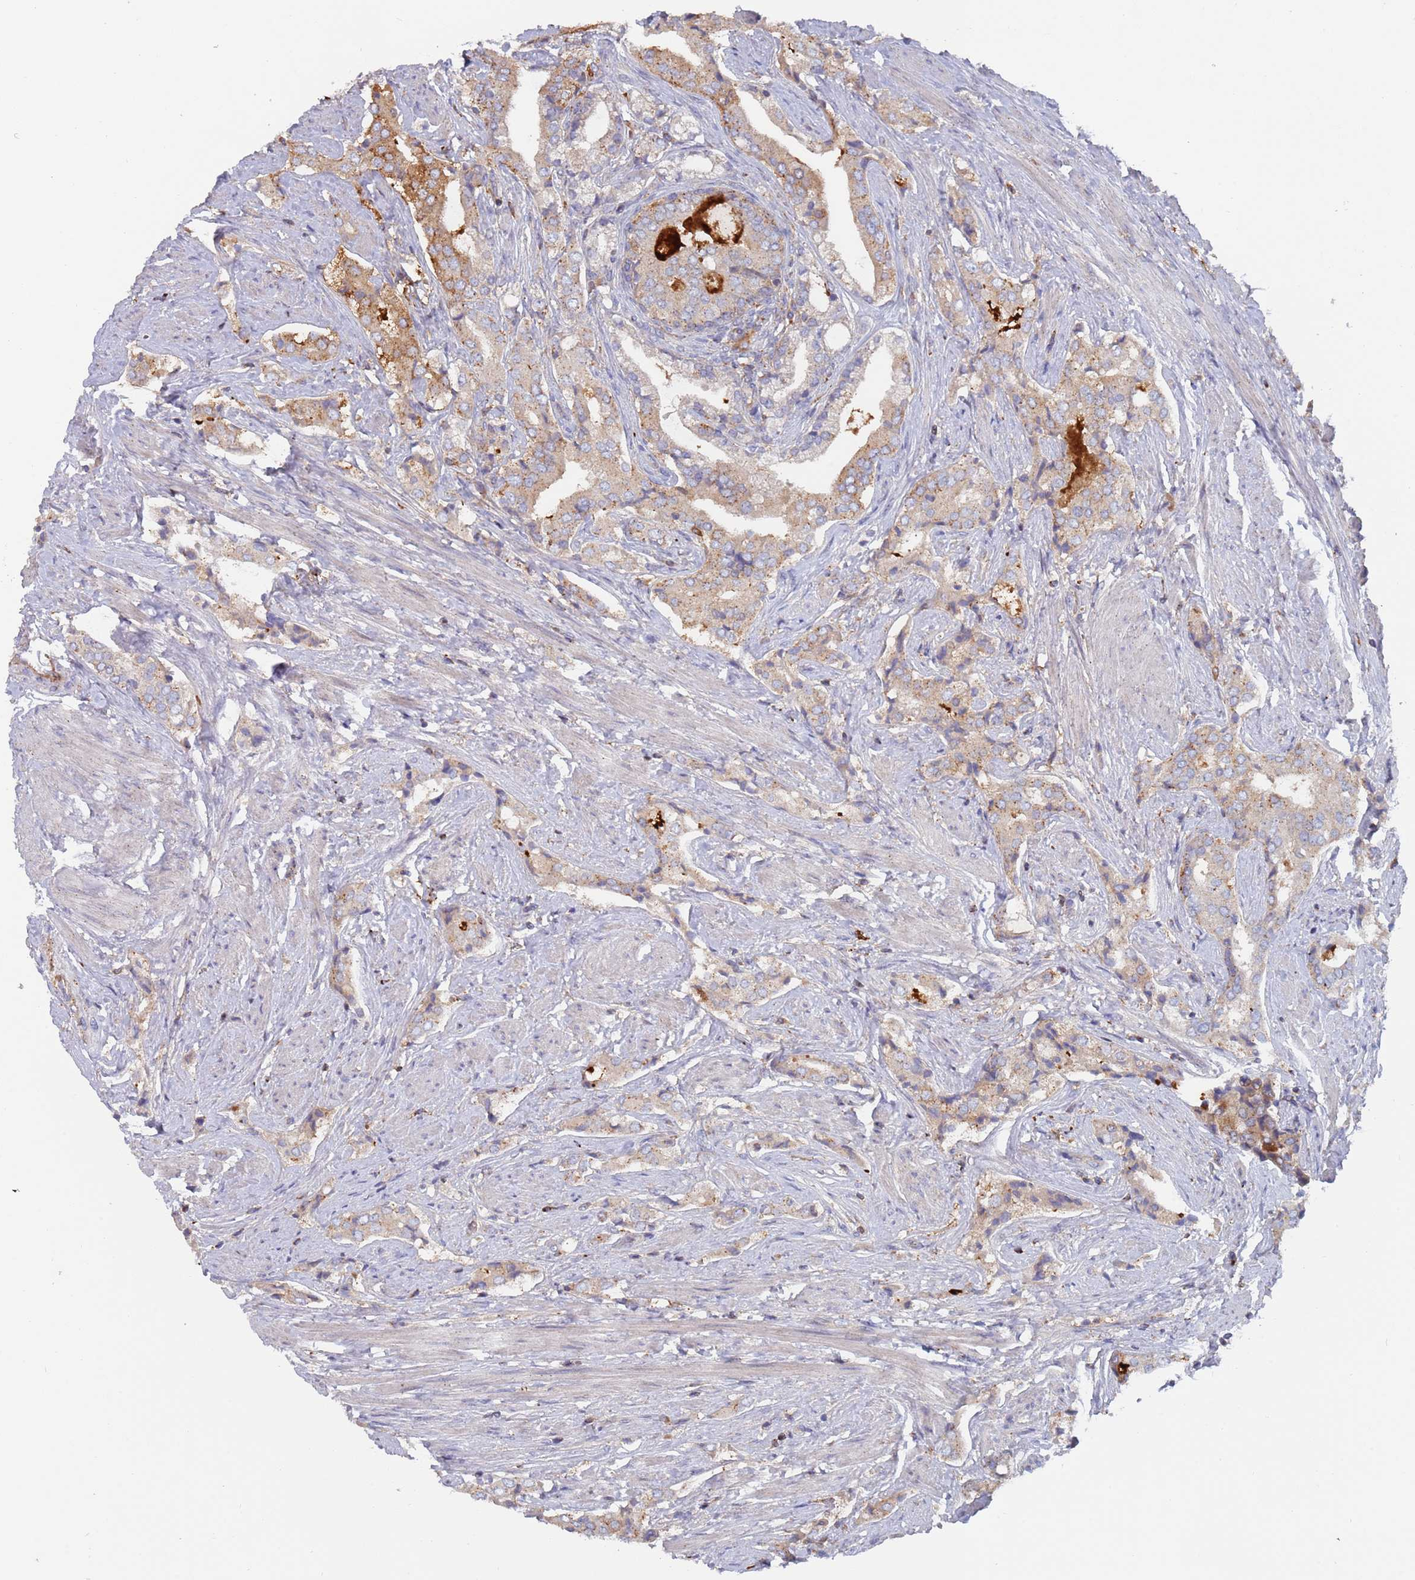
{"staining": {"intensity": "weak", "quantity": "25%-75%", "location": "cytoplasmic/membranous"}, "tissue": "prostate cancer", "cell_type": "Tumor cells", "image_type": "cancer", "snomed": [{"axis": "morphology", "description": "Adenocarcinoma, High grade"}, {"axis": "topography", "description": "Prostate"}], "caption": "High-power microscopy captured an immunohistochemistry photomicrograph of prostate cancer, revealing weak cytoplasmic/membranous positivity in approximately 25%-75% of tumor cells. The staining was performed using DAB to visualize the protein expression in brown, while the nuclei were stained in blue with hematoxylin (Magnification: 20x).", "gene": "MALRD1", "patient": {"sex": "male", "age": 71}}